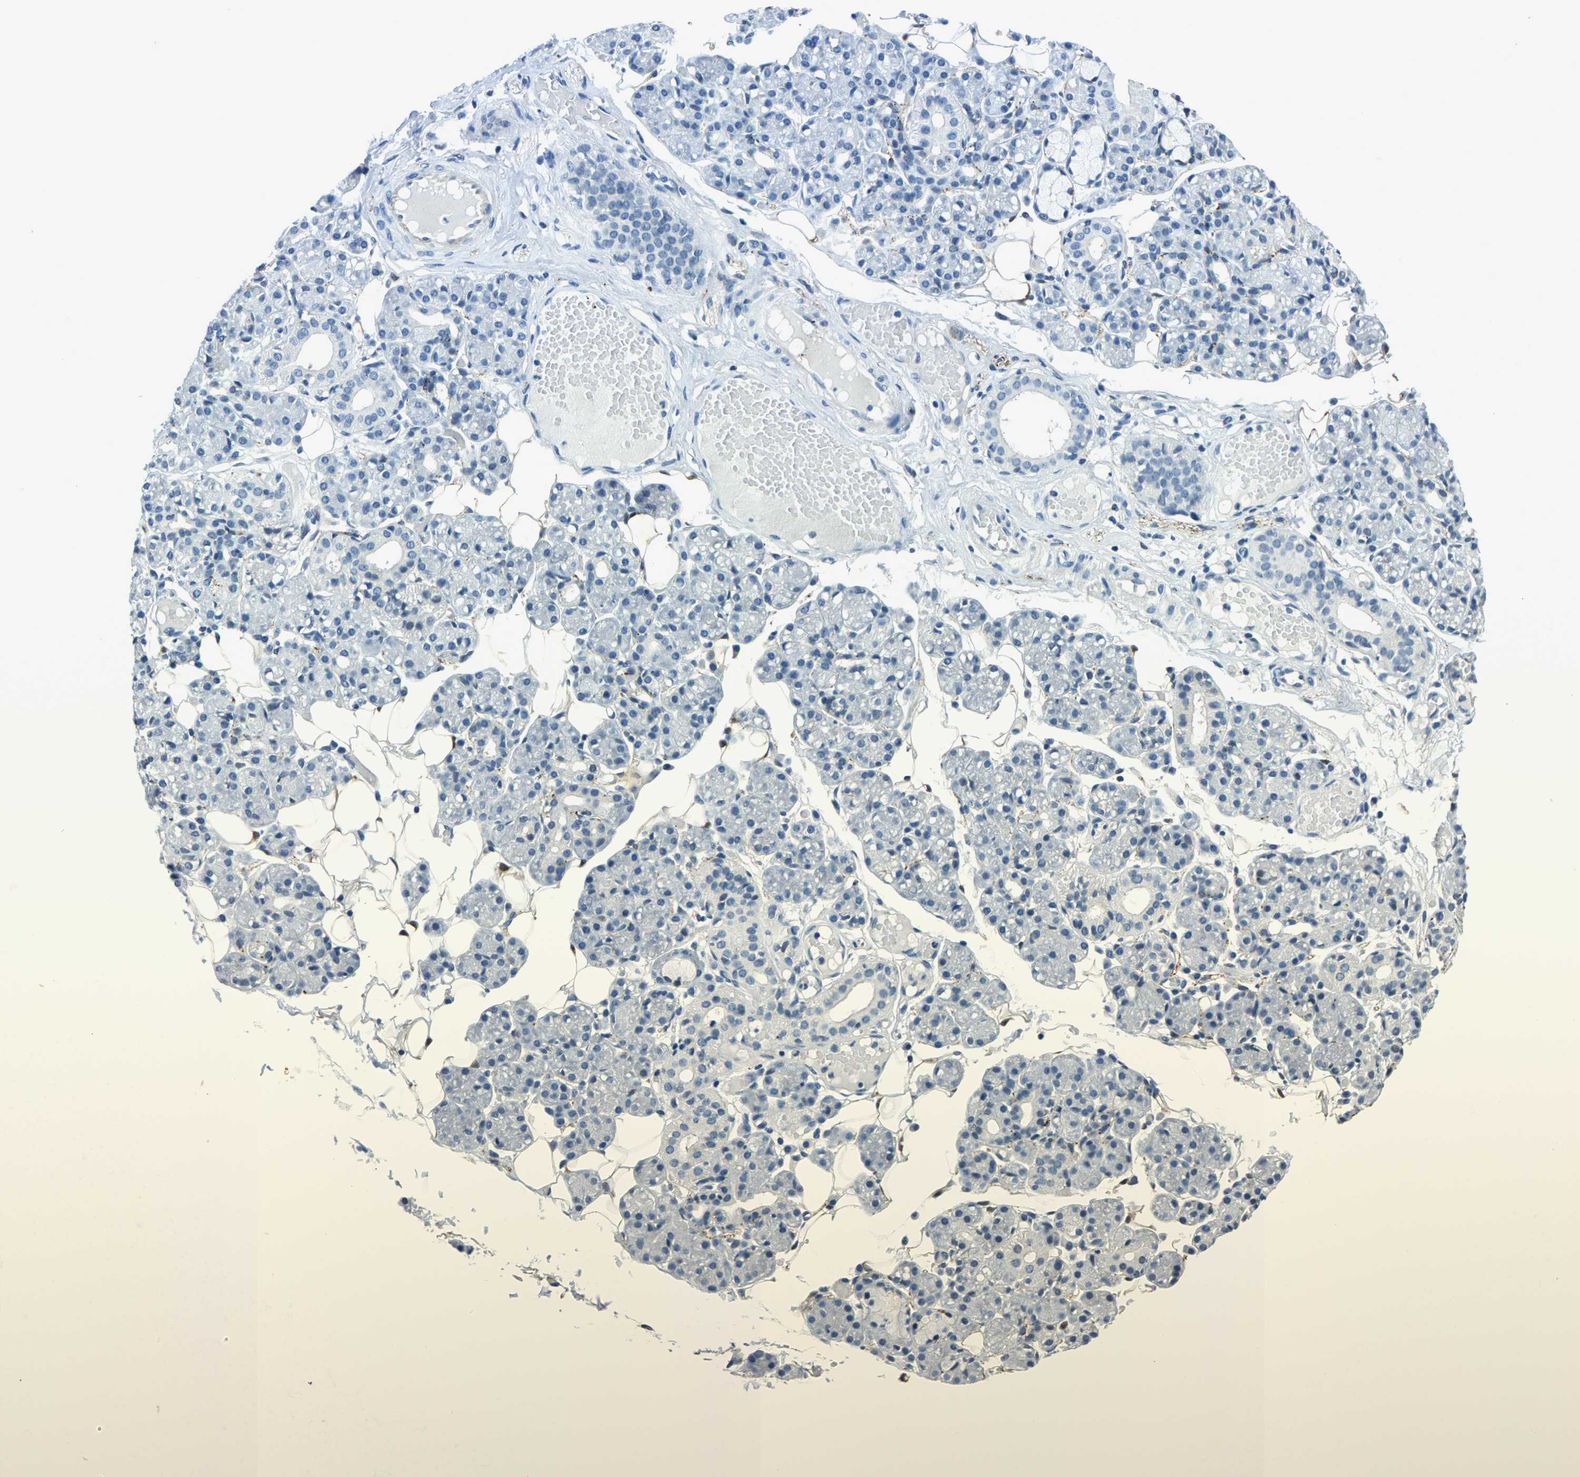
{"staining": {"intensity": "negative", "quantity": "none", "location": "none"}, "tissue": "salivary gland", "cell_type": "Glandular cells", "image_type": "normal", "snomed": [{"axis": "morphology", "description": "Normal tissue, NOS"}, {"axis": "topography", "description": "Salivary gland"}], "caption": "High power microscopy image of an immunohistochemistry histopathology image of unremarkable salivary gland, revealing no significant staining in glandular cells.", "gene": "RRP1", "patient": {"sex": "male", "age": 63}}